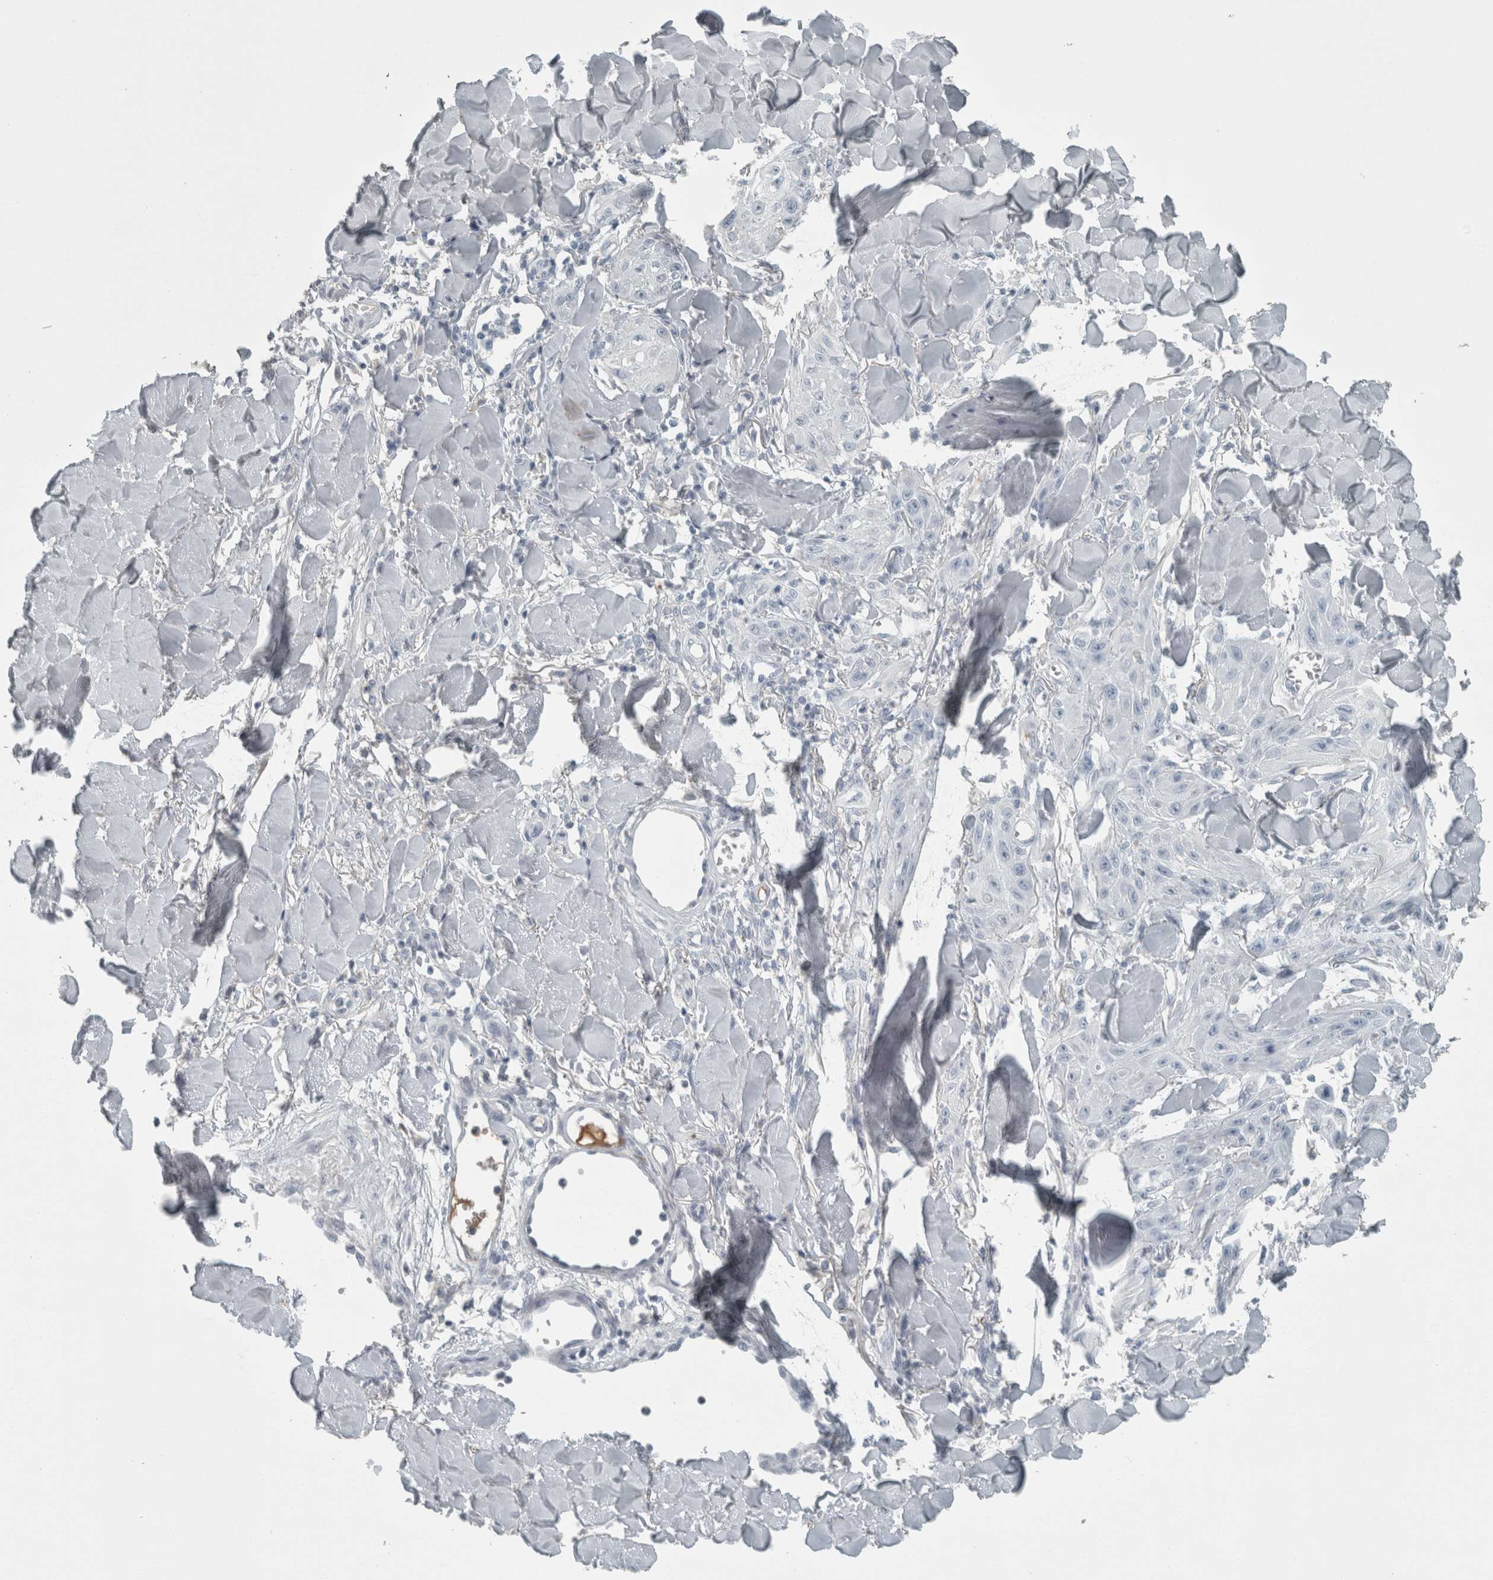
{"staining": {"intensity": "negative", "quantity": "none", "location": "none"}, "tissue": "skin cancer", "cell_type": "Tumor cells", "image_type": "cancer", "snomed": [{"axis": "morphology", "description": "Squamous cell carcinoma, NOS"}, {"axis": "topography", "description": "Skin"}], "caption": "Tumor cells show no significant protein positivity in skin cancer (squamous cell carcinoma).", "gene": "CHL1", "patient": {"sex": "male", "age": 74}}